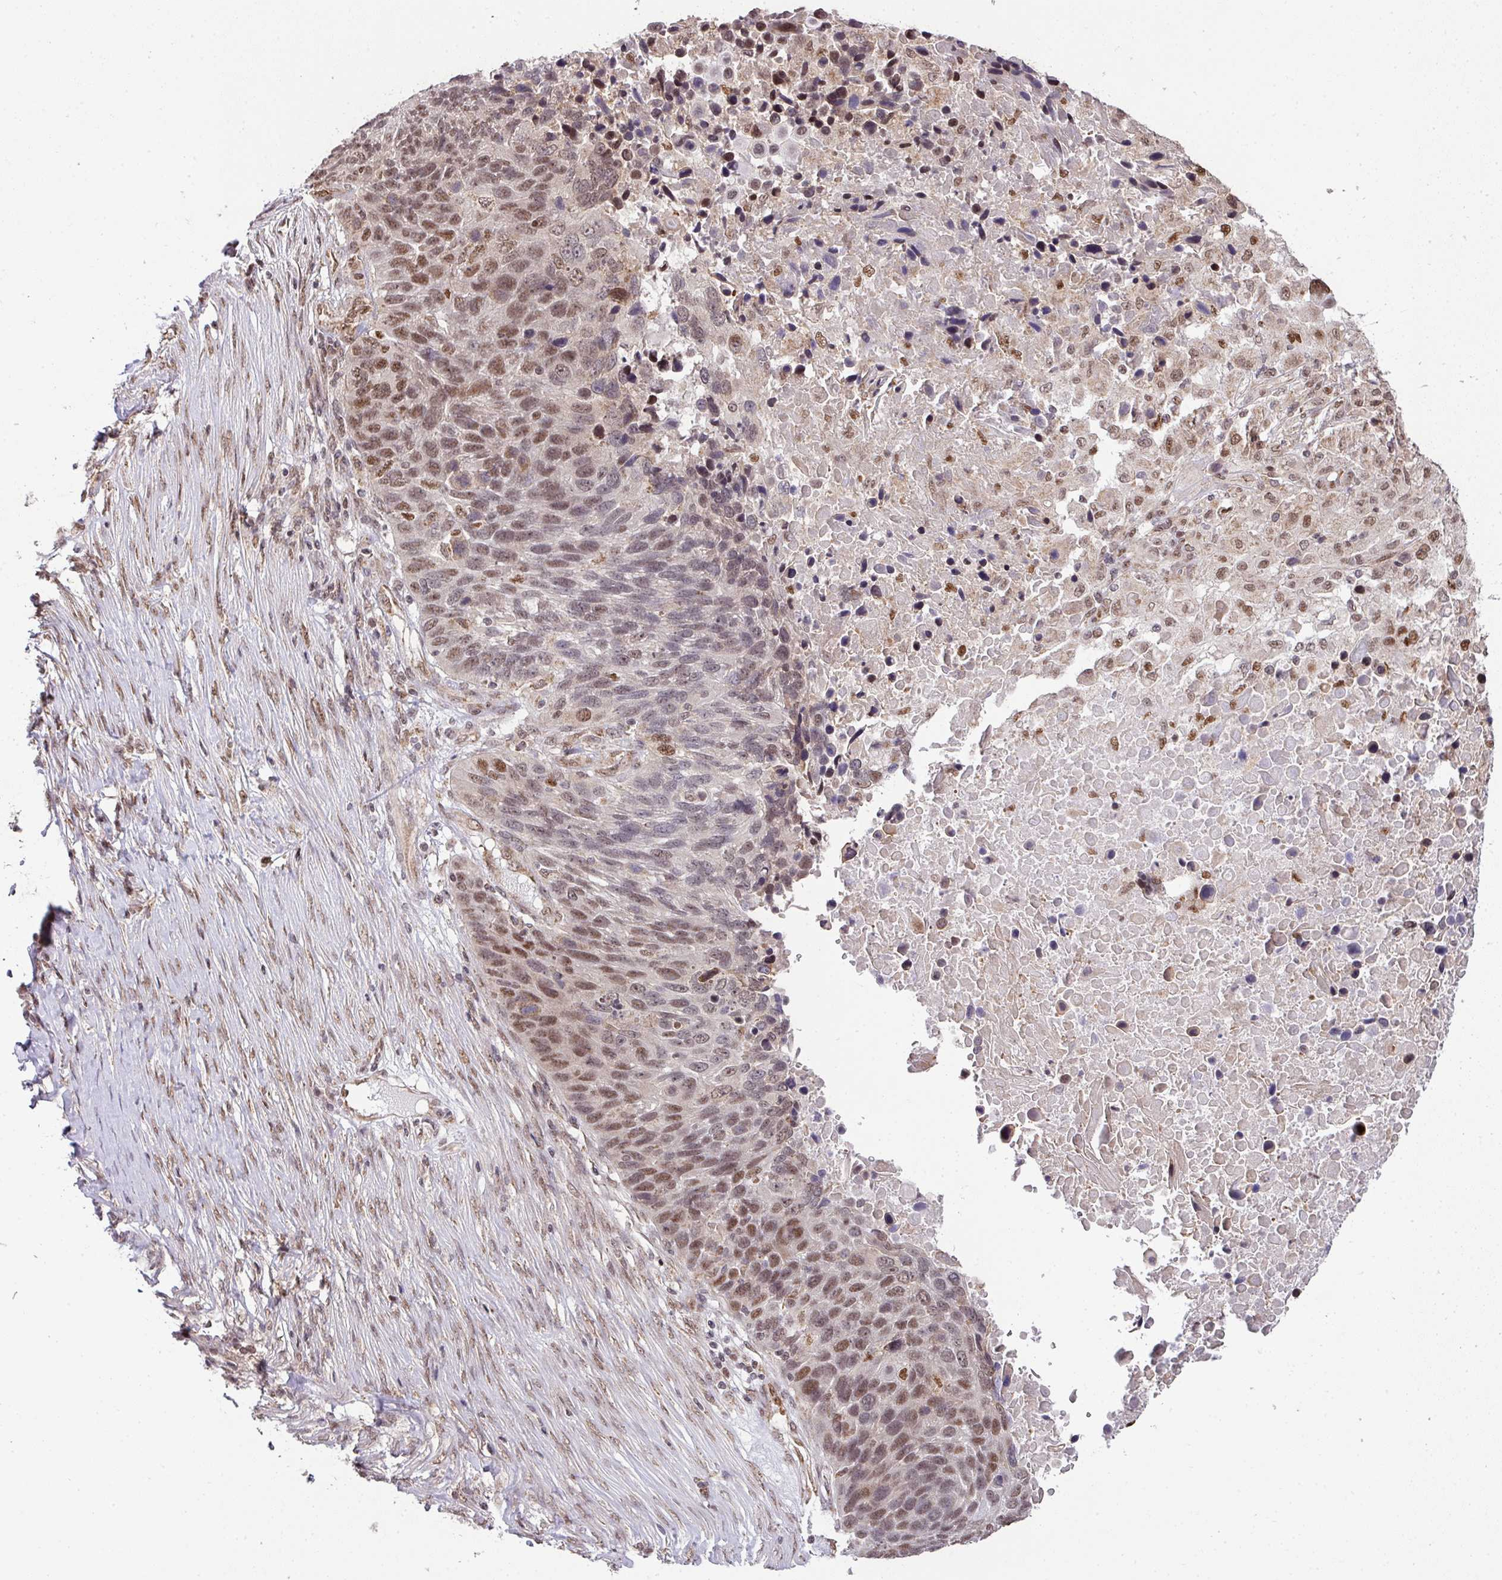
{"staining": {"intensity": "moderate", "quantity": "25%-75%", "location": "nuclear"}, "tissue": "lung cancer", "cell_type": "Tumor cells", "image_type": "cancer", "snomed": [{"axis": "morphology", "description": "Normal tissue, NOS"}, {"axis": "morphology", "description": "Squamous cell carcinoma, NOS"}, {"axis": "topography", "description": "Lymph node"}, {"axis": "topography", "description": "Lung"}], "caption": "High-magnification brightfield microscopy of lung cancer stained with DAB (brown) and counterstained with hematoxylin (blue). tumor cells exhibit moderate nuclear positivity is seen in approximately25%-75% of cells. The staining was performed using DAB, with brown indicating positive protein expression. Nuclei are stained blue with hematoxylin.", "gene": "PLK1", "patient": {"sex": "male", "age": 66}}